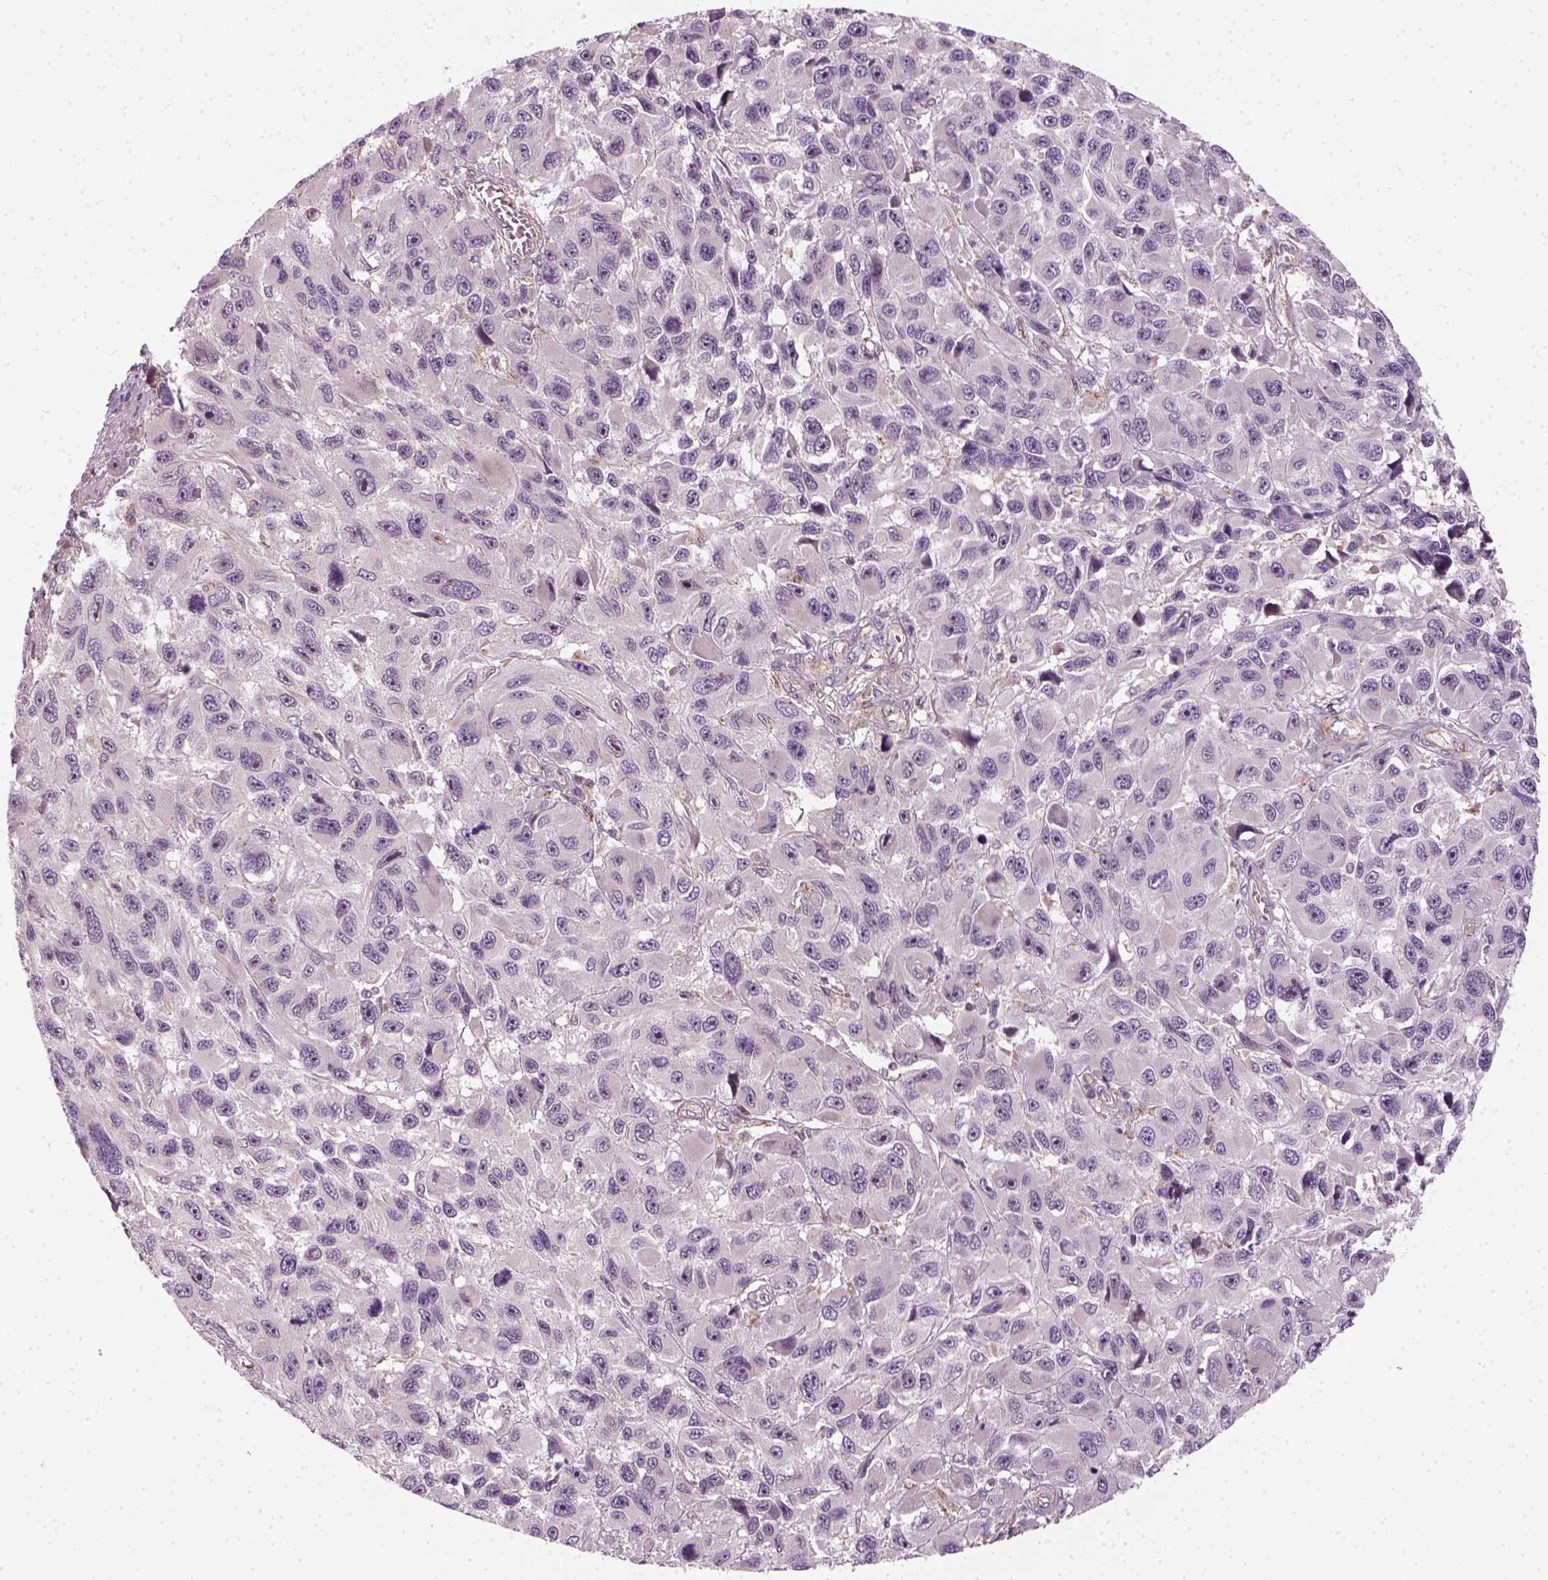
{"staining": {"intensity": "negative", "quantity": "none", "location": "none"}, "tissue": "melanoma", "cell_type": "Tumor cells", "image_type": "cancer", "snomed": [{"axis": "morphology", "description": "Malignant melanoma, NOS"}, {"axis": "topography", "description": "Skin"}], "caption": "Melanoma was stained to show a protein in brown. There is no significant staining in tumor cells.", "gene": "DNASE1L1", "patient": {"sex": "male", "age": 53}}